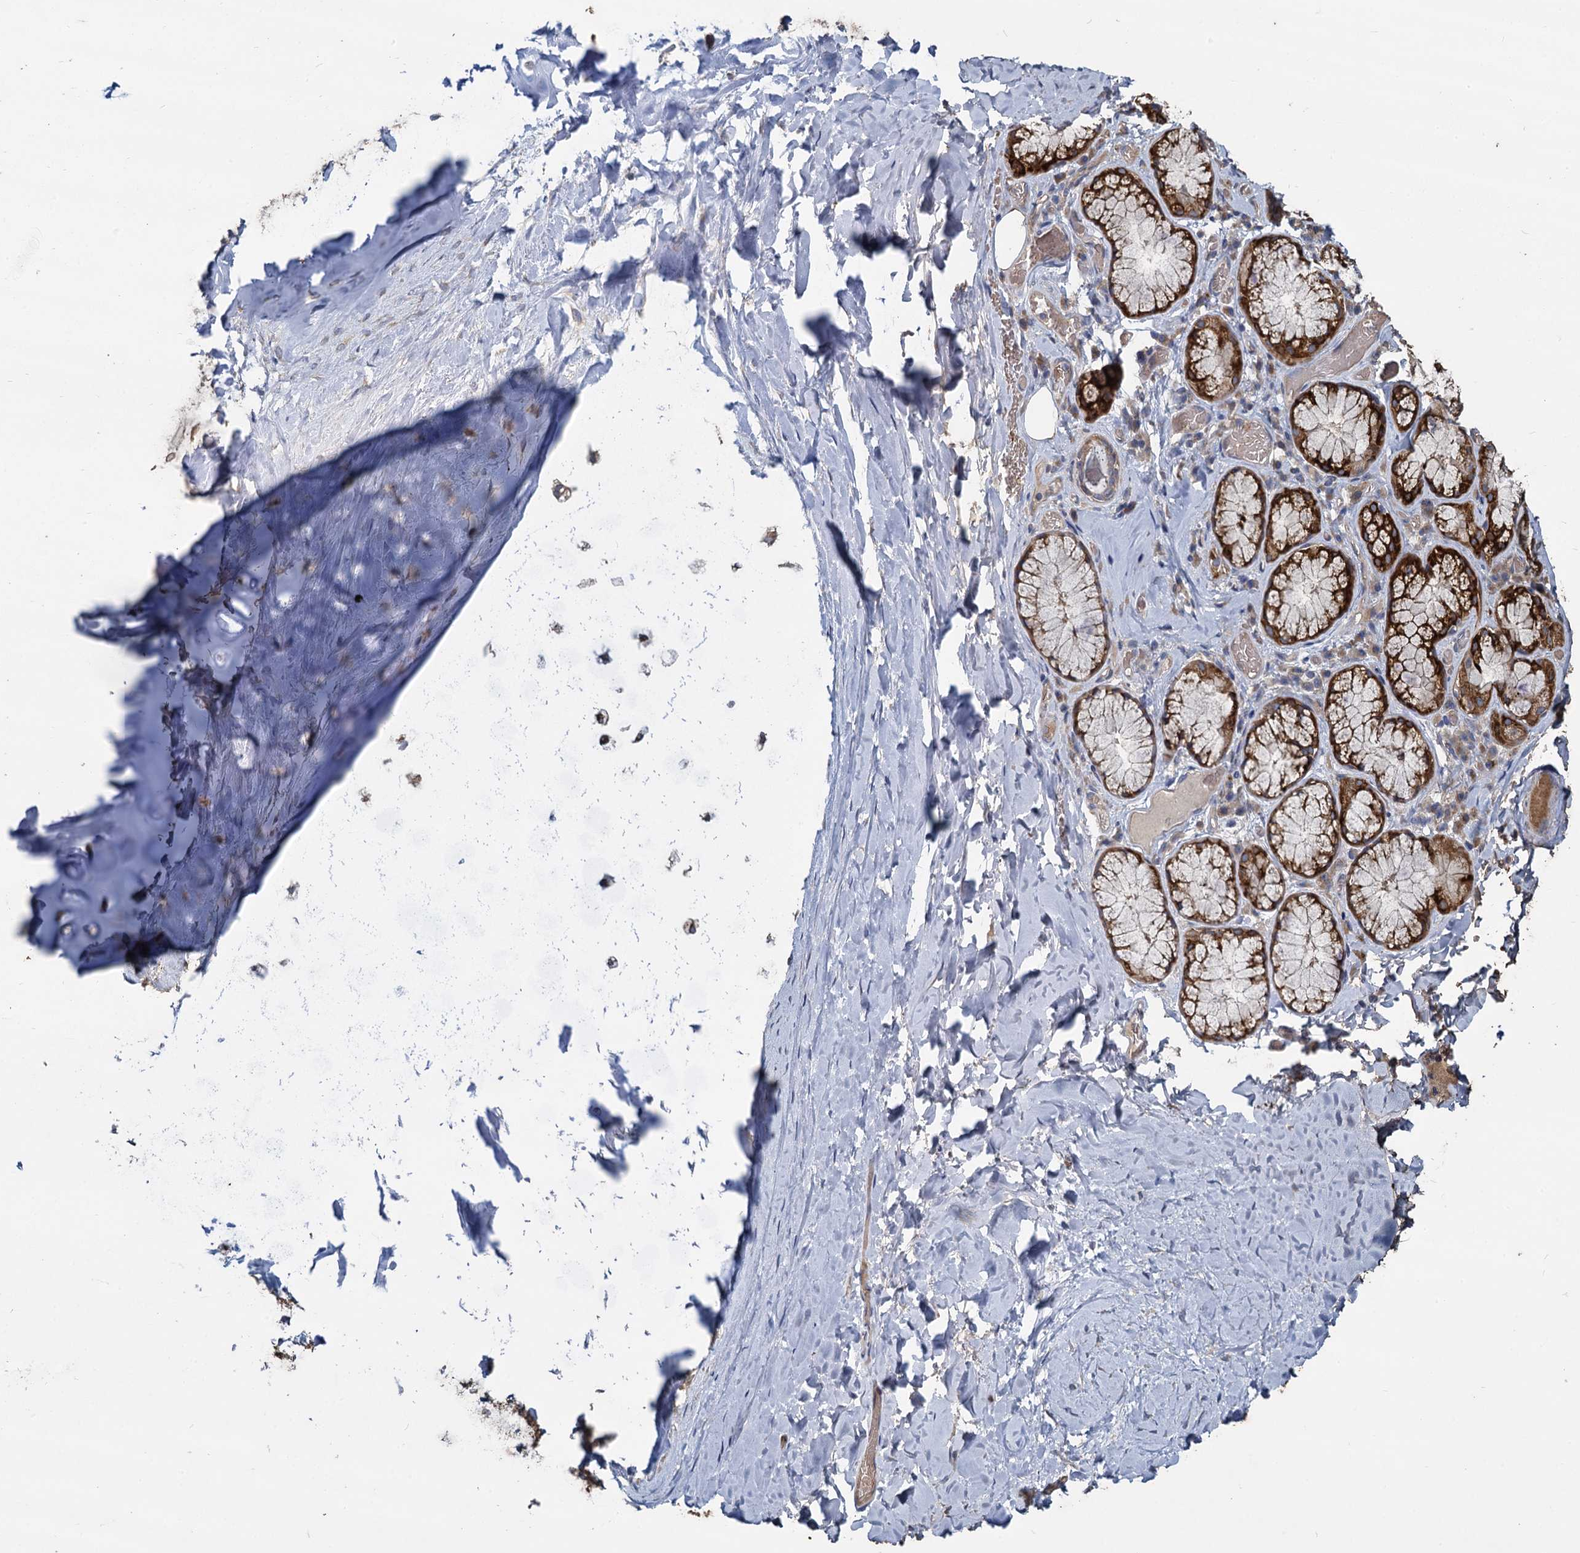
{"staining": {"intensity": "weak", "quantity": "<25%", "location": "cytoplasmic/membranous"}, "tissue": "adipose tissue", "cell_type": "Adipocytes", "image_type": "normal", "snomed": [{"axis": "morphology", "description": "Normal tissue, NOS"}, {"axis": "topography", "description": "Lymph node"}, {"axis": "topography", "description": "Cartilage tissue"}, {"axis": "topography", "description": "Bronchus"}], "caption": "An image of adipose tissue stained for a protein reveals no brown staining in adipocytes.", "gene": "TCTN2", "patient": {"sex": "male", "age": 63}}